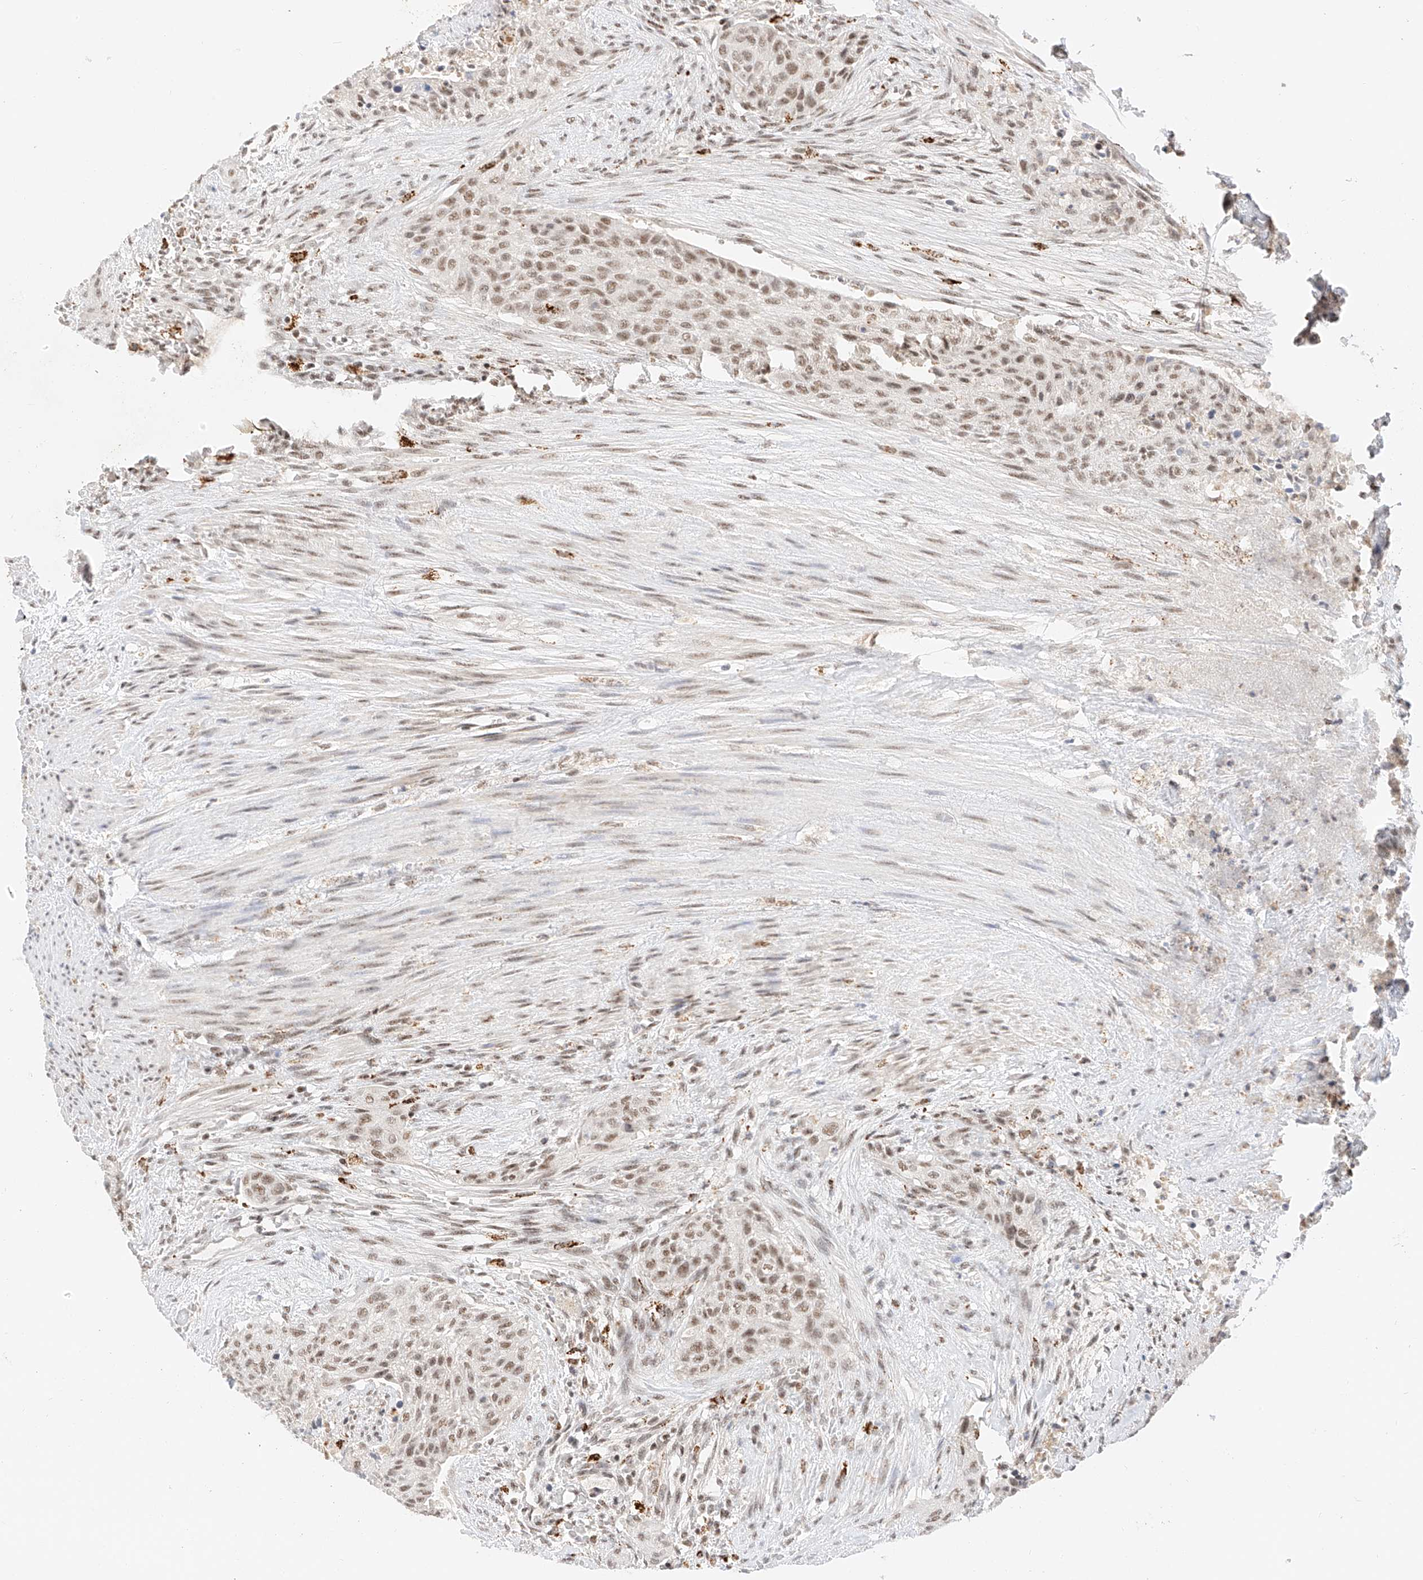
{"staining": {"intensity": "moderate", "quantity": ">75%", "location": "nuclear"}, "tissue": "urothelial cancer", "cell_type": "Tumor cells", "image_type": "cancer", "snomed": [{"axis": "morphology", "description": "Urothelial carcinoma, High grade"}, {"axis": "topography", "description": "Urinary bladder"}], "caption": "Urothelial cancer tissue reveals moderate nuclear expression in approximately >75% of tumor cells, visualized by immunohistochemistry. The protein is shown in brown color, while the nuclei are stained blue.", "gene": "NRF1", "patient": {"sex": "male", "age": 35}}